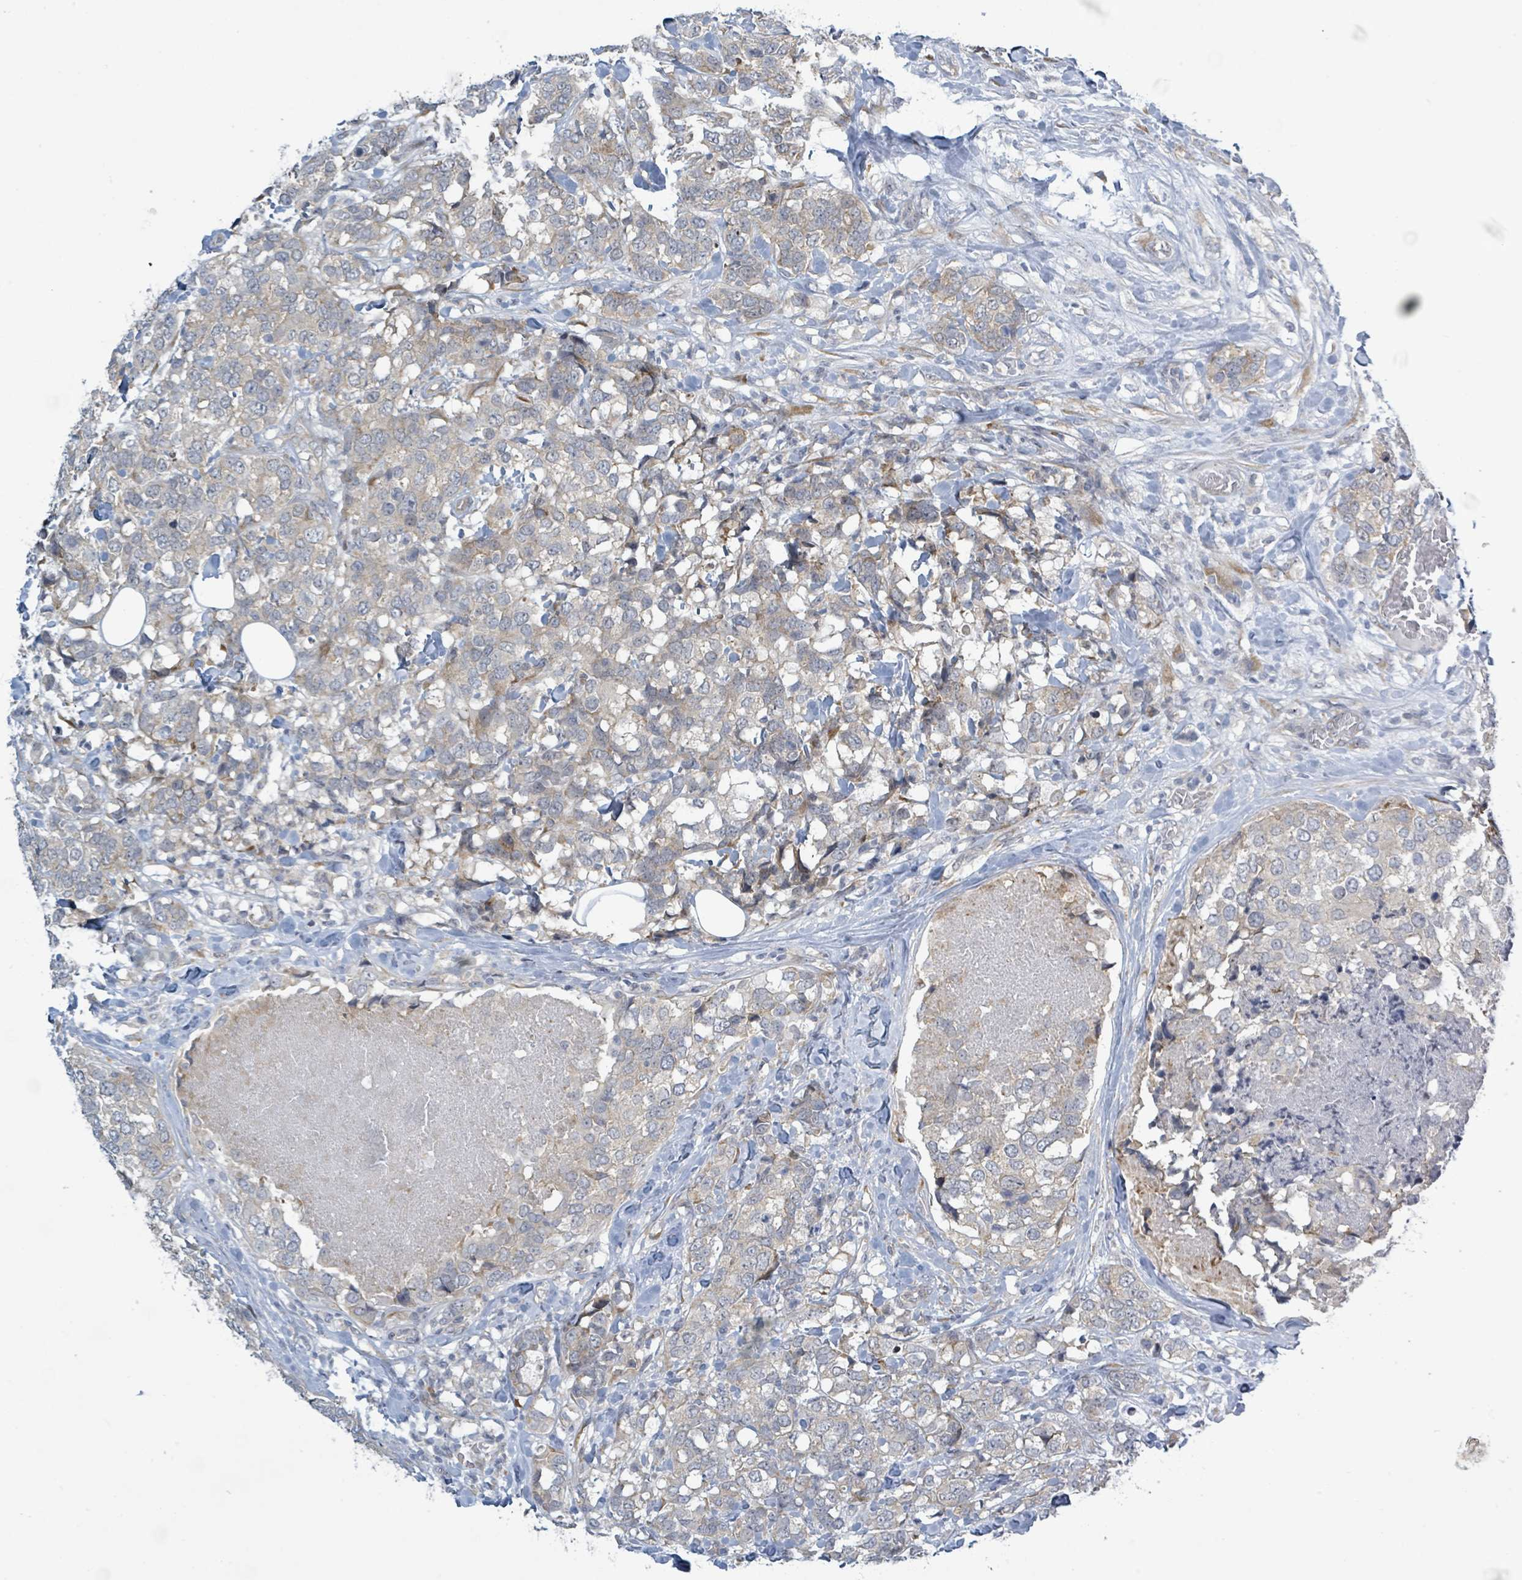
{"staining": {"intensity": "negative", "quantity": "none", "location": "none"}, "tissue": "breast cancer", "cell_type": "Tumor cells", "image_type": "cancer", "snomed": [{"axis": "morphology", "description": "Lobular carcinoma"}, {"axis": "topography", "description": "Breast"}], "caption": "Photomicrograph shows no protein expression in tumor cells of lobular carcinoma (breast) tissue. (Brightfield microscopy of DAB (3,3'-diaminobenzidine) IHC at high magnification).", "gene": "RPL32", "patient": {"sex": "female", "age": 59}}